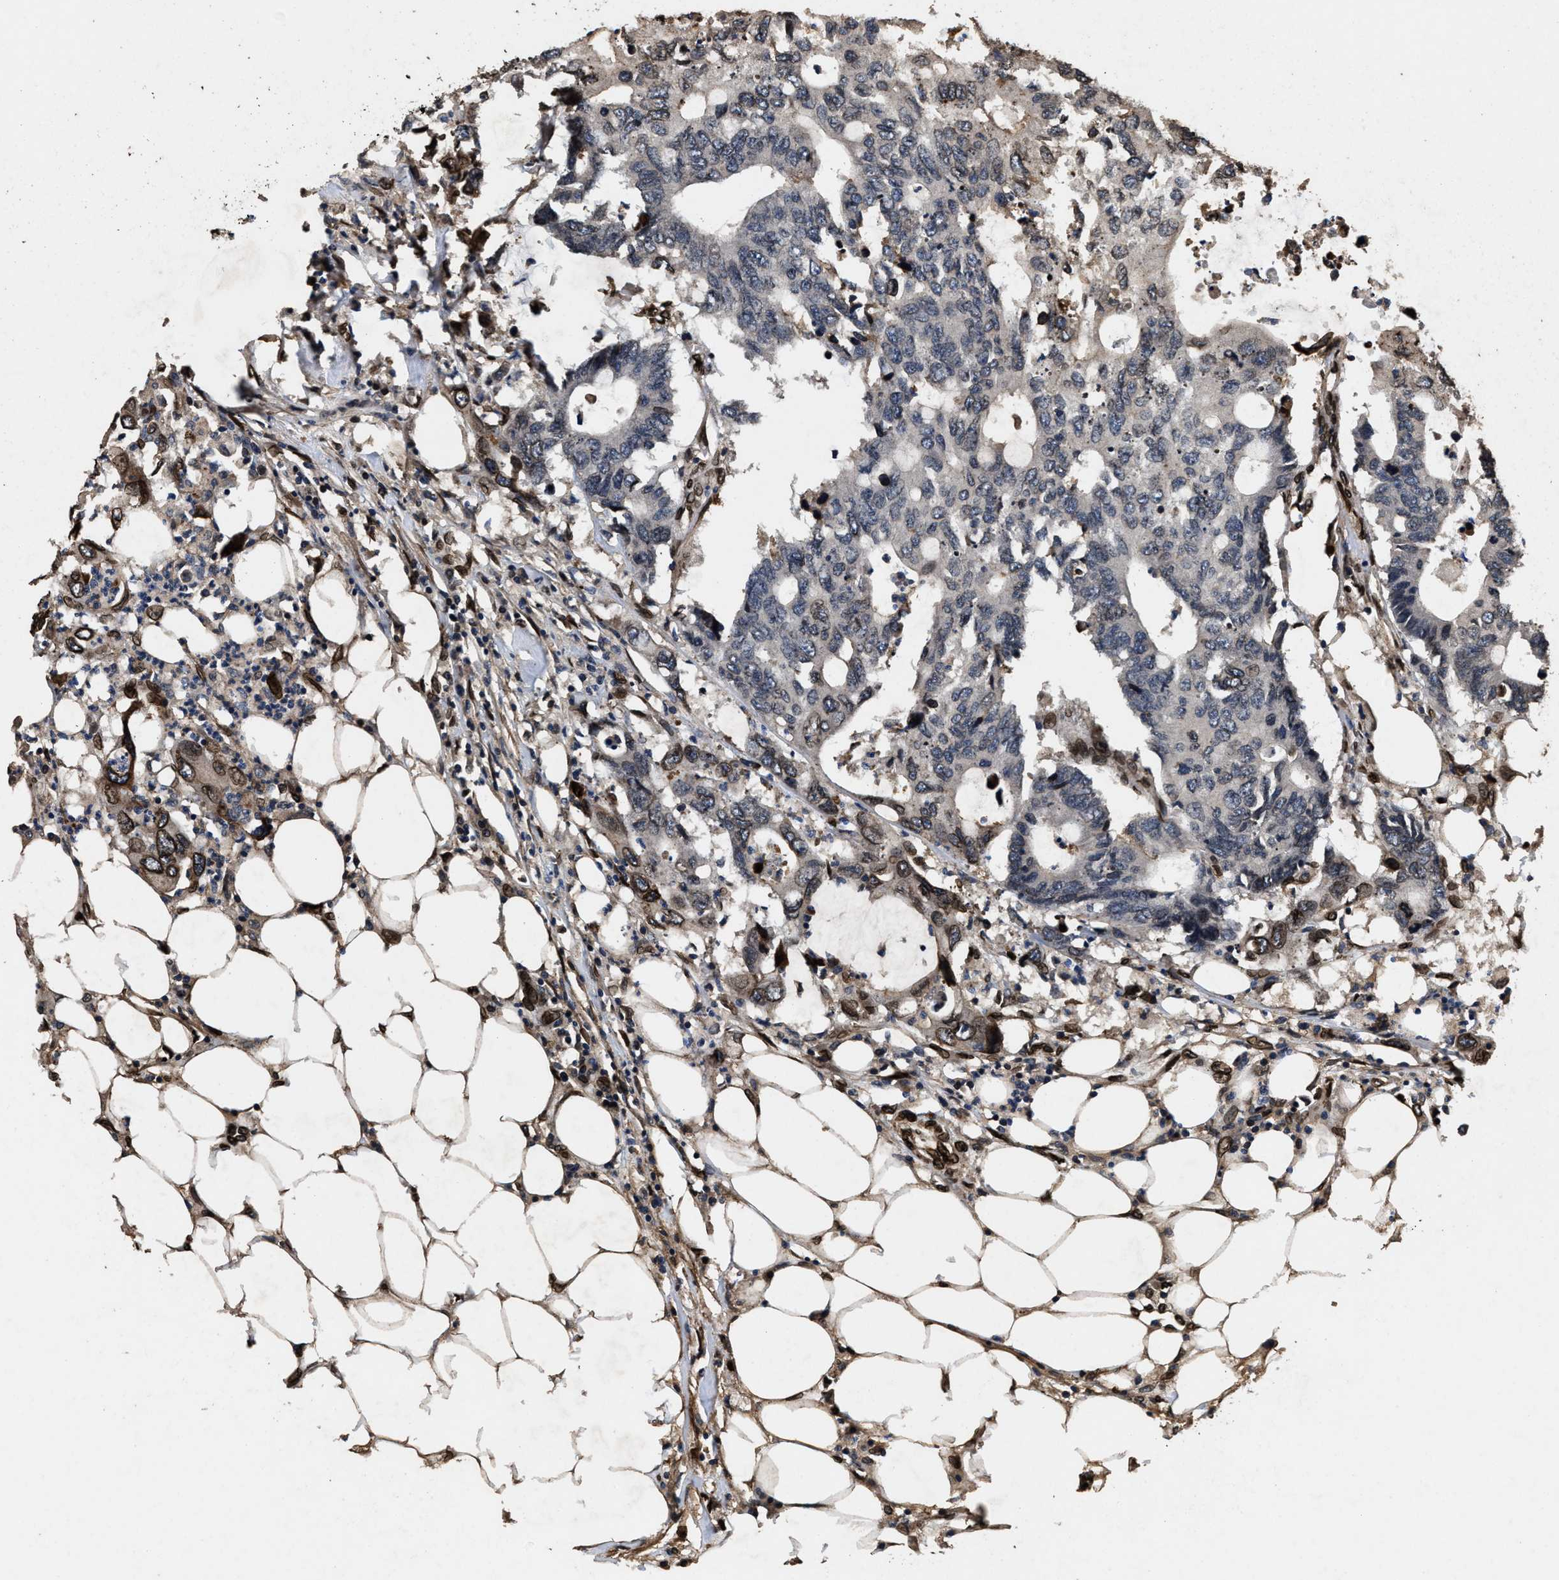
{"staining": {"intensity": "weak", "quantity": "<25%", "location": "cytoplasmic/membranous"}, "tissue": "colorectal cancer", "cell_type": "Tumor cells", "image_type": "cancer", "snomed": [{"axis": "morphology", "description": "Adenocarcinoma, NOS"}, {"axis": "topography", "description": "Colon"}], "caption": "This histopathology image is of colorectal cancer (adenocarcinoma) stained with immunohistochemistry to label a protein in brown with the nuclei are counter-stained blue. There is no staining in tumor cells.", "gene": "ACCS", "patient": {"sex": "male", "age": 71}}